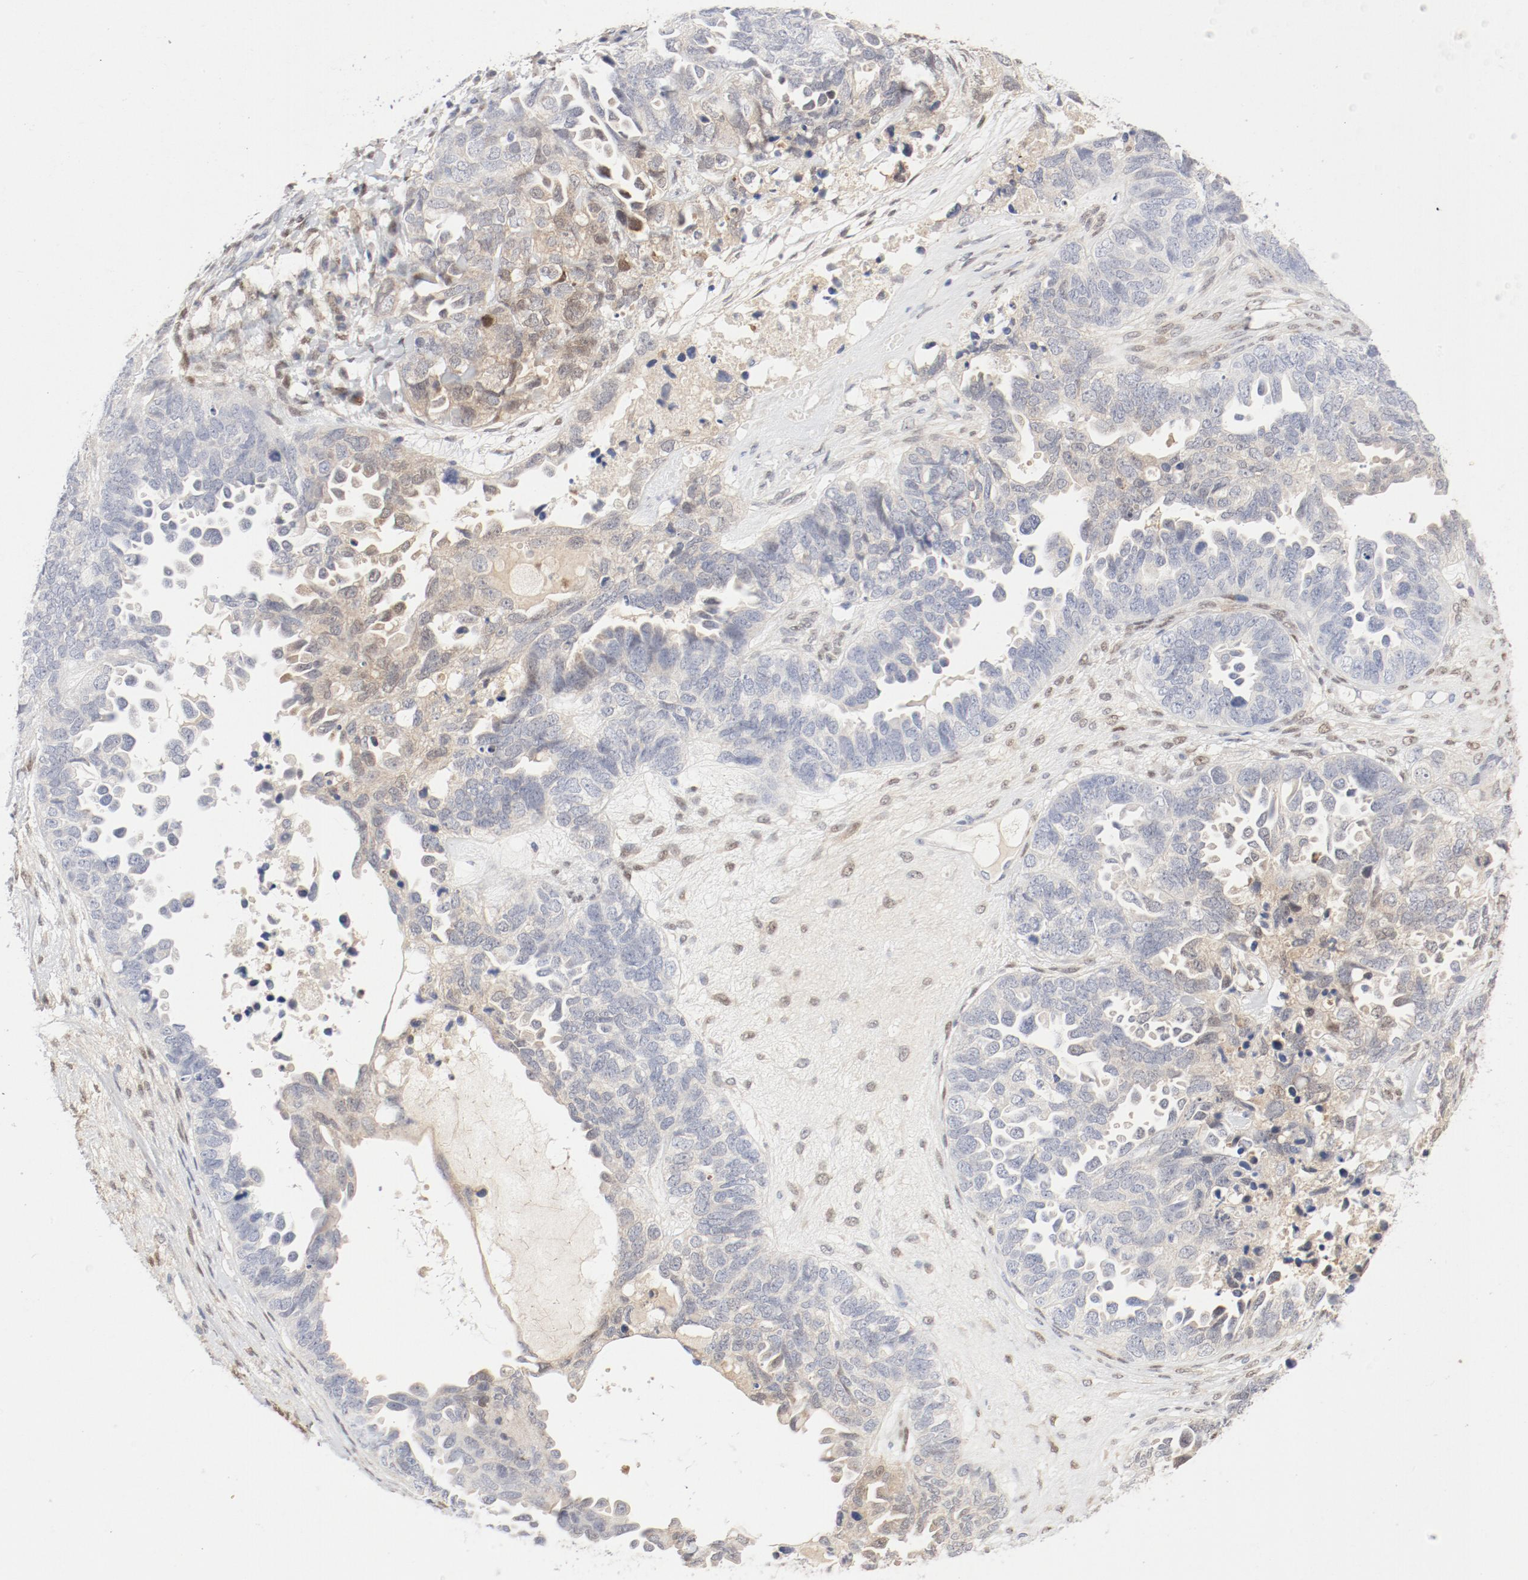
{"staining": {"intensity": "moderate", "quantity": "<25%", "location": "cytoplasmic/membranous"}, "tissue": "ovarian cancer", "cell_type": "Tumor cells", "image_type": "cancer", "snomed": [{"axis": "morphology", "description": "Cystadenocarcinoma, serous, NOS"}, {"axis": "topography", "description": "Ovary"}], "caption": "A high-resolution image shows immunohistochemistry (IHC) staining of ovarian cancer (serous cystadenocarcinoma), which demonstrates moderate cytoplasmic/membranous expression in approximately <25% of tumor cells.", "gene": "PGM1", "patient": {"sex": "female", "age": 82}}